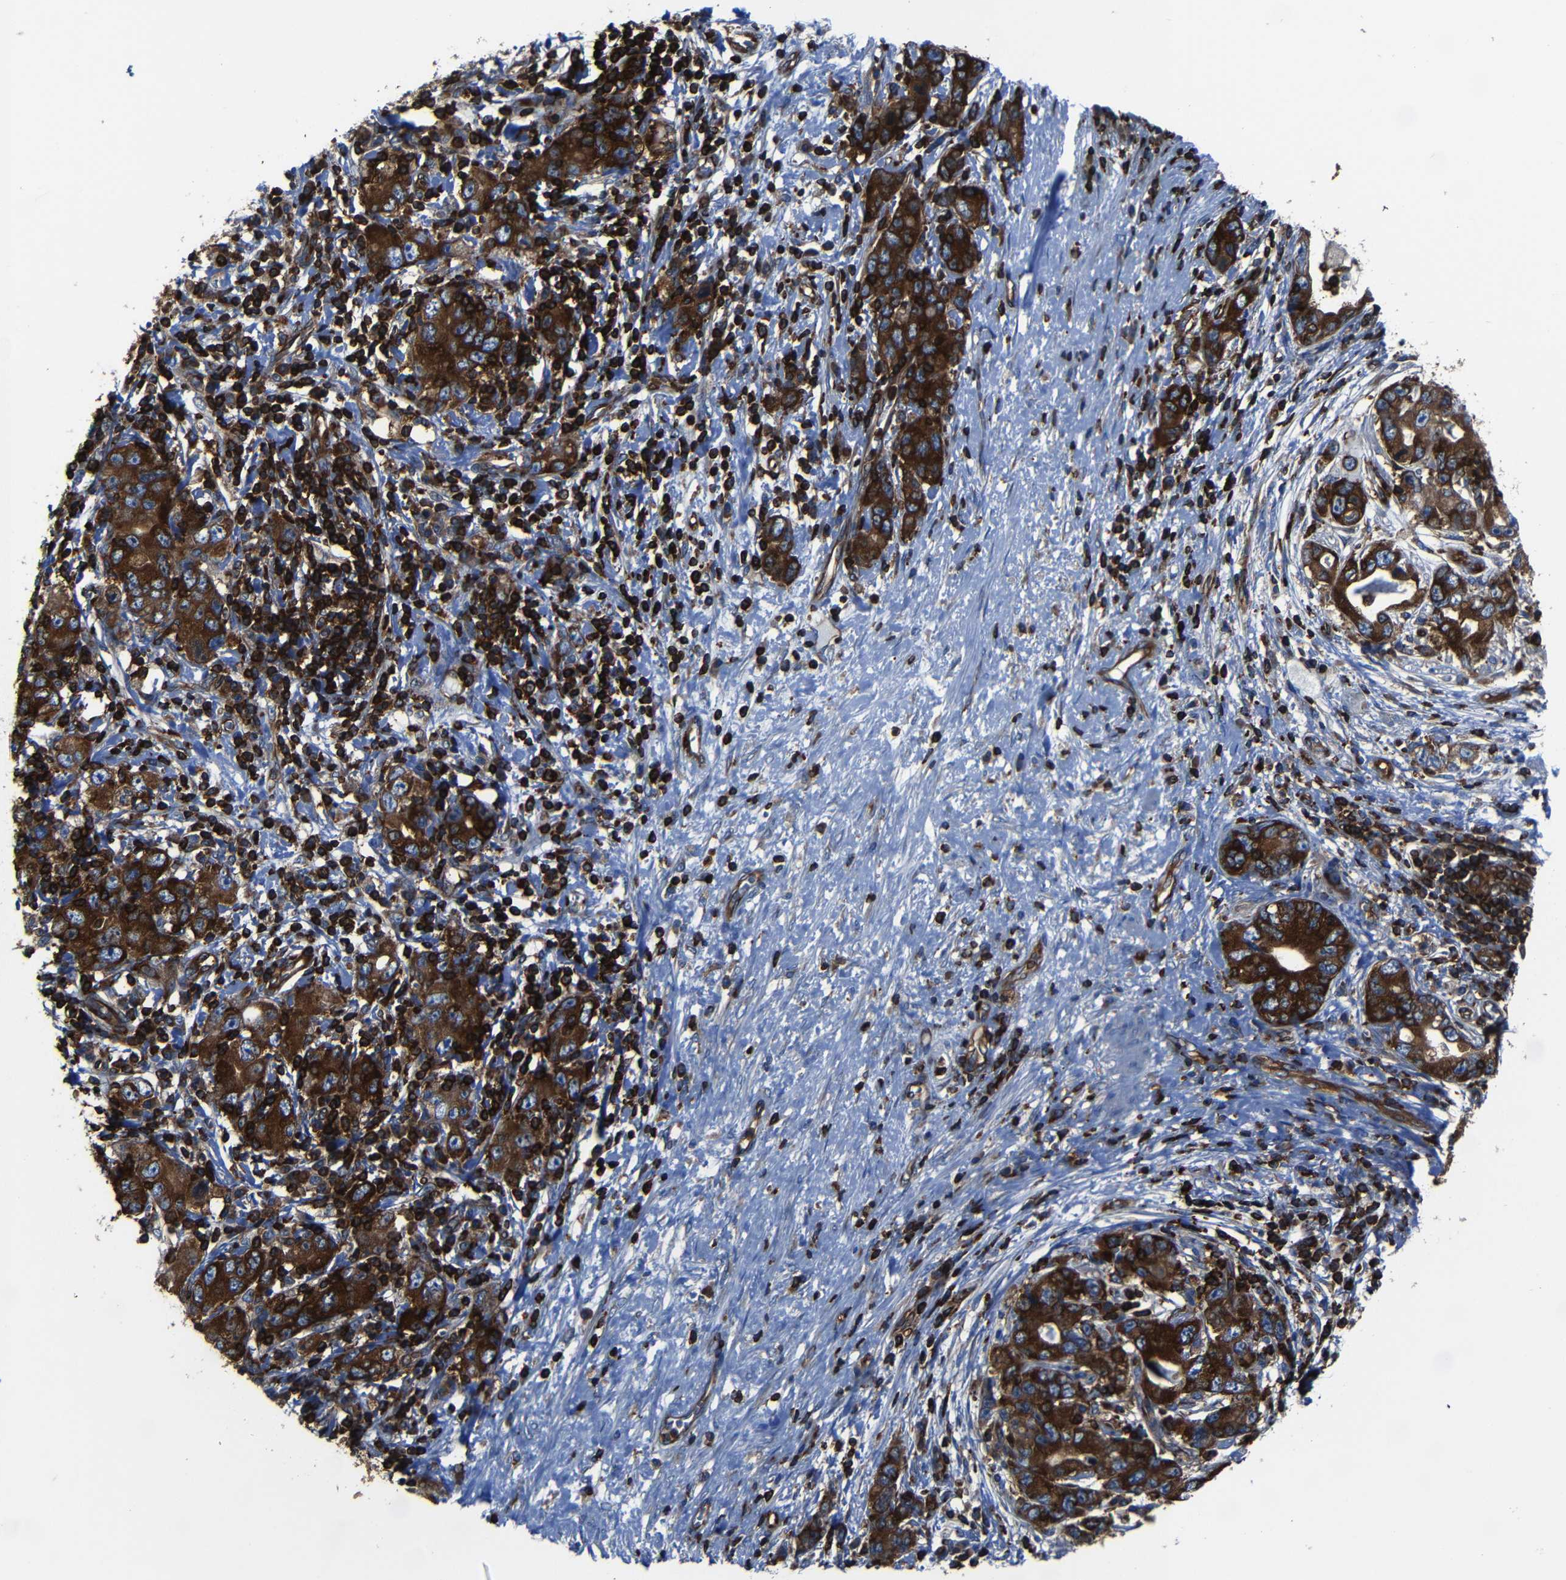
{"staining": {"intensity": "strong", "quantity": ">75%", "location": "cytoplasmic/membranous"}, "tissue": "stomach cancer", "cell_type": "Tumor cells", "image_type": "cancer", "snomed": [{"axis": "morphology", "description": "Adenocarcinoma, NOS"}, {"axis": "topography", "description": "Stomach, lower"}], "caption": "Approximately >75% of tumor cells in stomach adenocarcinoma exhibit strong cytoplasmic/membranous protein expression as visualized by brown immunohistochemical staining.", "gene": "ARHGEF1", "patient": {"sex": "female", "age": 93}}